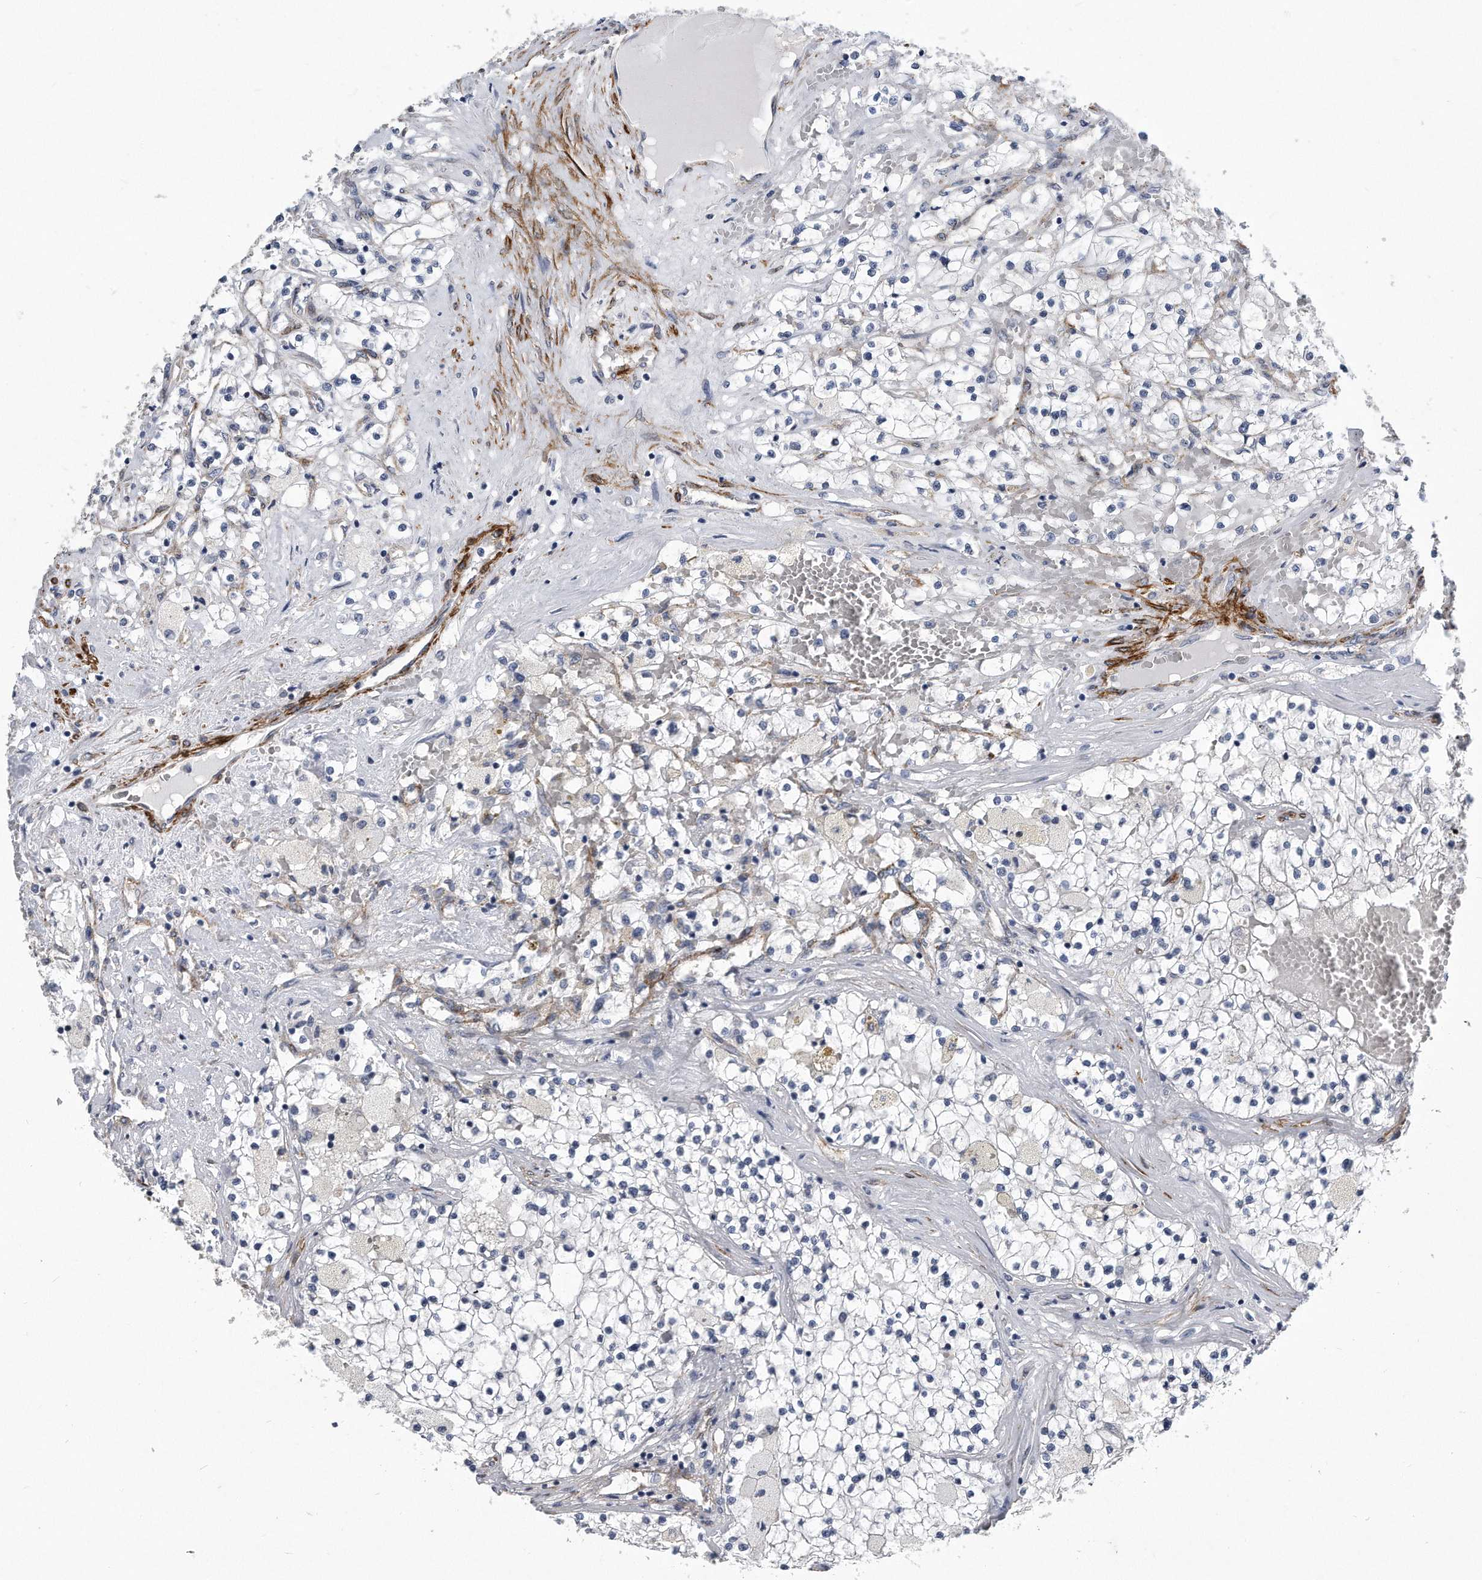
{"staining": {"intensity": "negative", "quantity": "none", "location": "none"}, "tissue": "renal cancer", "cell_type": "Tumor cells", "image_type": "cancer", "snomed": [{"axis": "morphology", "description": "Normal tissue, NOS"}, {"axis": "morphology", "description": "Adenocarcinoma, NOS"}, {"axis": "topography", "description": "Kidney"}], "caption": "A high-resolution histopathology image shows immunohistochemistry (IHC) staining of renal cancer (adenocarcinoma), which exhibits no significant expression in tumor cells.", "gene": "EIF2B4", "patient": {"sex": "male", "age": 68}}